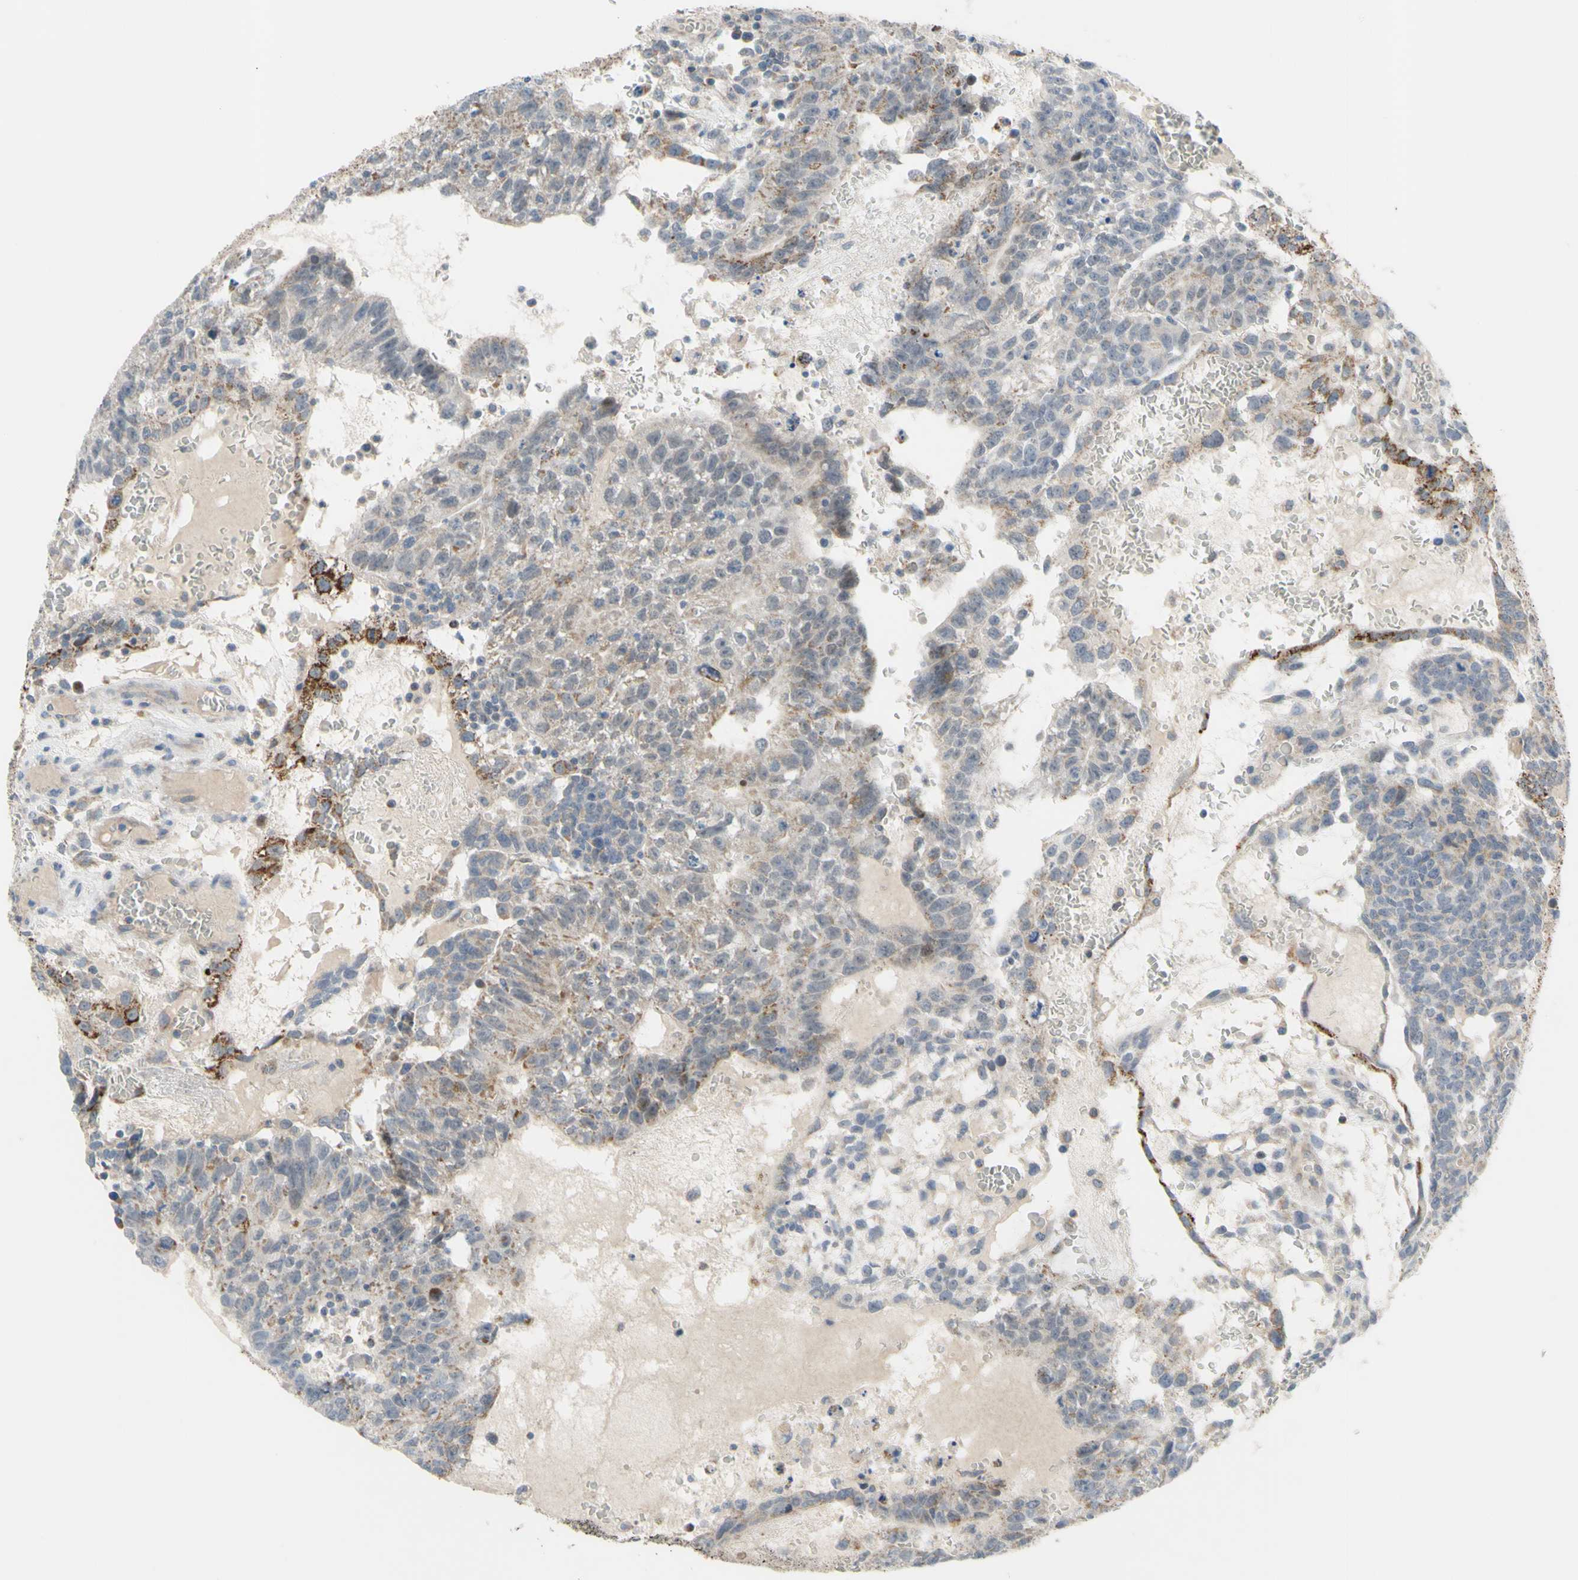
{"staining": {"intensity": "weak", "quantity": "25%-75%", "location": "cytoplasmic/membranous"}, "tissue": "testis cancer", "cell_type": "Tumor cells", "image_type": "cancer", "snomed": [{"axis": "morphology", "description": "Seminoma, NOS"}, {"axis": "morphology", "description": "Carcinoma, Embryonal, NOS"}, {"axis": "topography", "description": "Testis"}], "caption": "An image showing weak cytoplasmic/membranous positivity in approximately 25%-75% of tumor cells in testis cancer, as visualized by brown immunohistochemical staining.", "gene": "GLT8D1", "patient": {"sex": "male", "age": 52}}